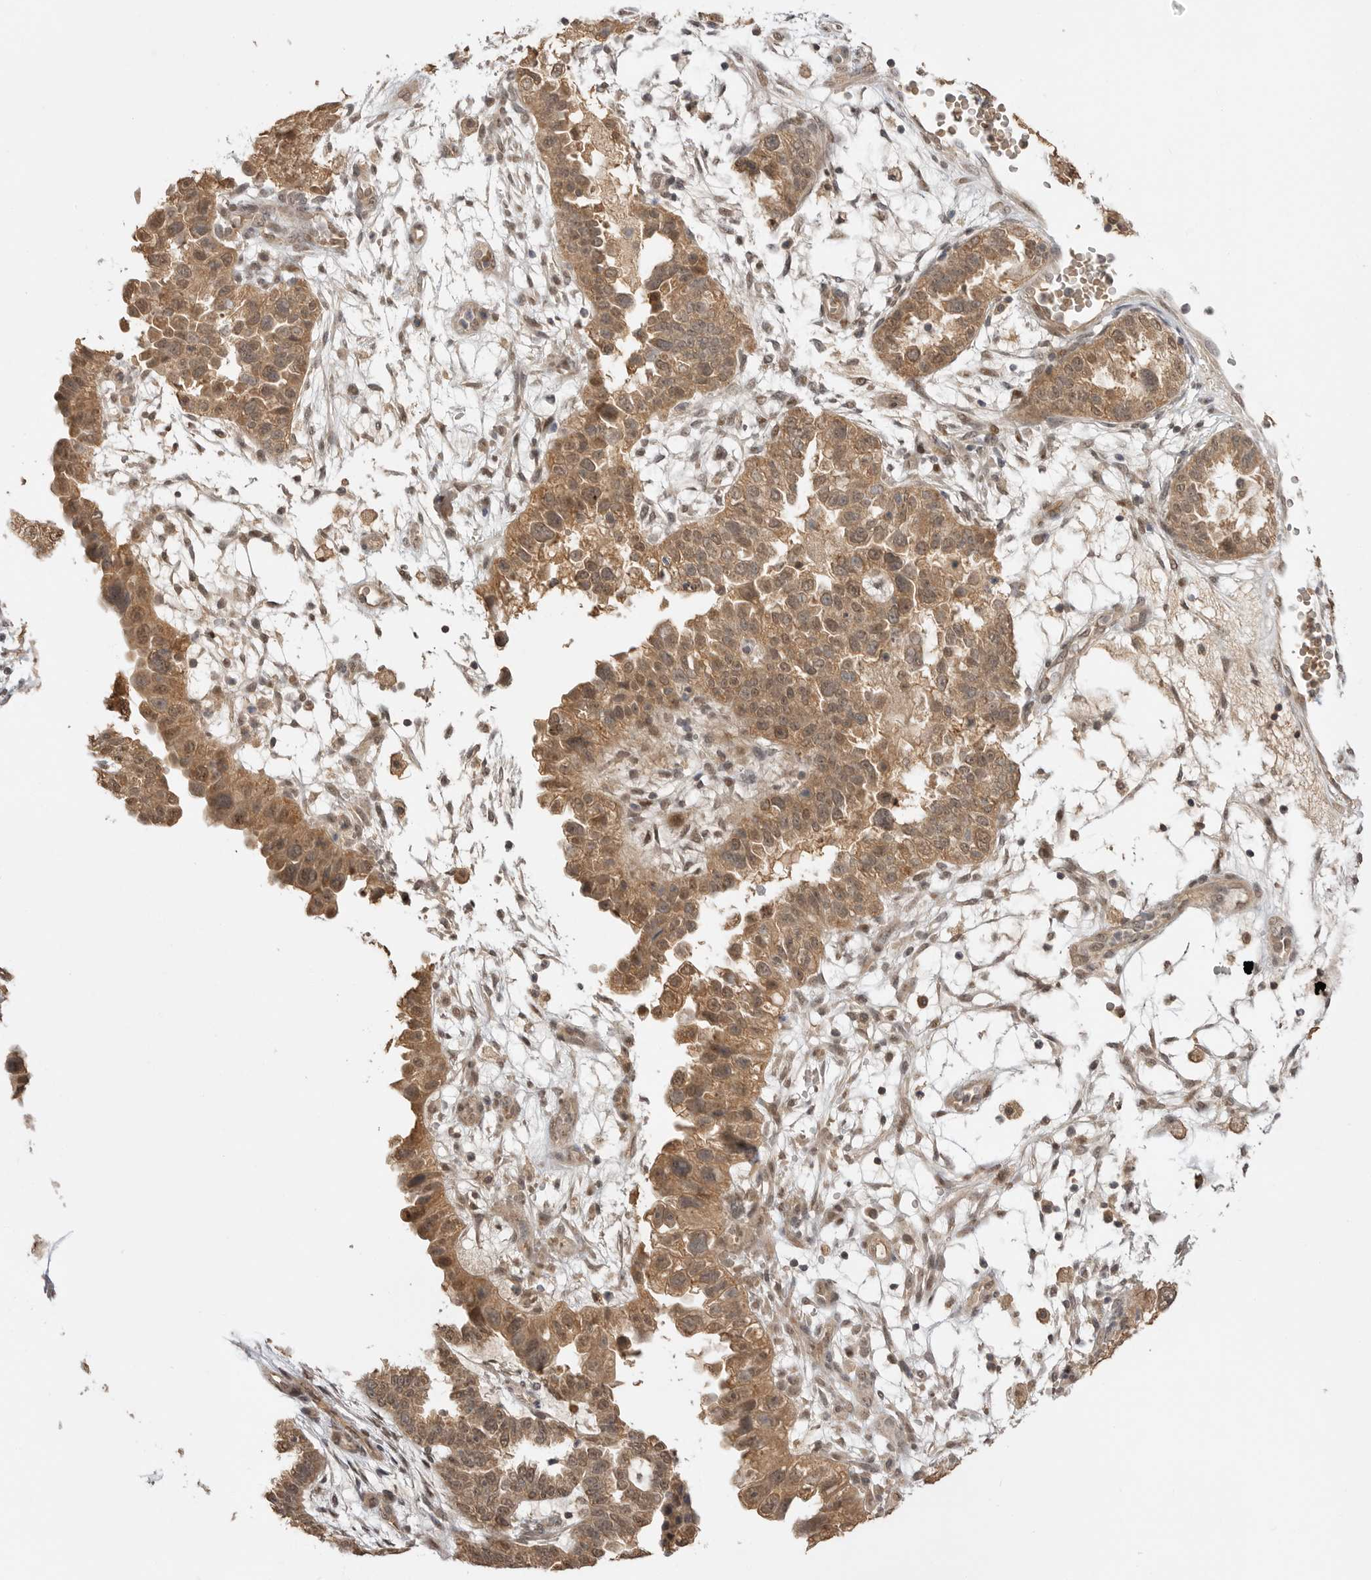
{"staining": {"intensity": "moderate", "quantity": ">75%", "location": "cytoplasmic/membranous,nuclear"}, "tissue": "endometrial cancer", "cell_type": "Tumor cells", "image_type": "cancer", "snomed": [{"axis": "morphology", "description": "Adenocarcinoma, NOS"}, {"axis": "topography", "description": "Endometrium"}], "caption": "This photomicrograph displays adenocarcinoma (endometrial) stained with immunohistochemistry (IHC) to label a protein in brown. The cytoplasmic/membranous and nuclear of tumor cells show moderate positivity for the protein. Nuclei are counter-stained blue.", "gene": "ASPSCR1", "patient": {"sex": "female", "age": 85}}